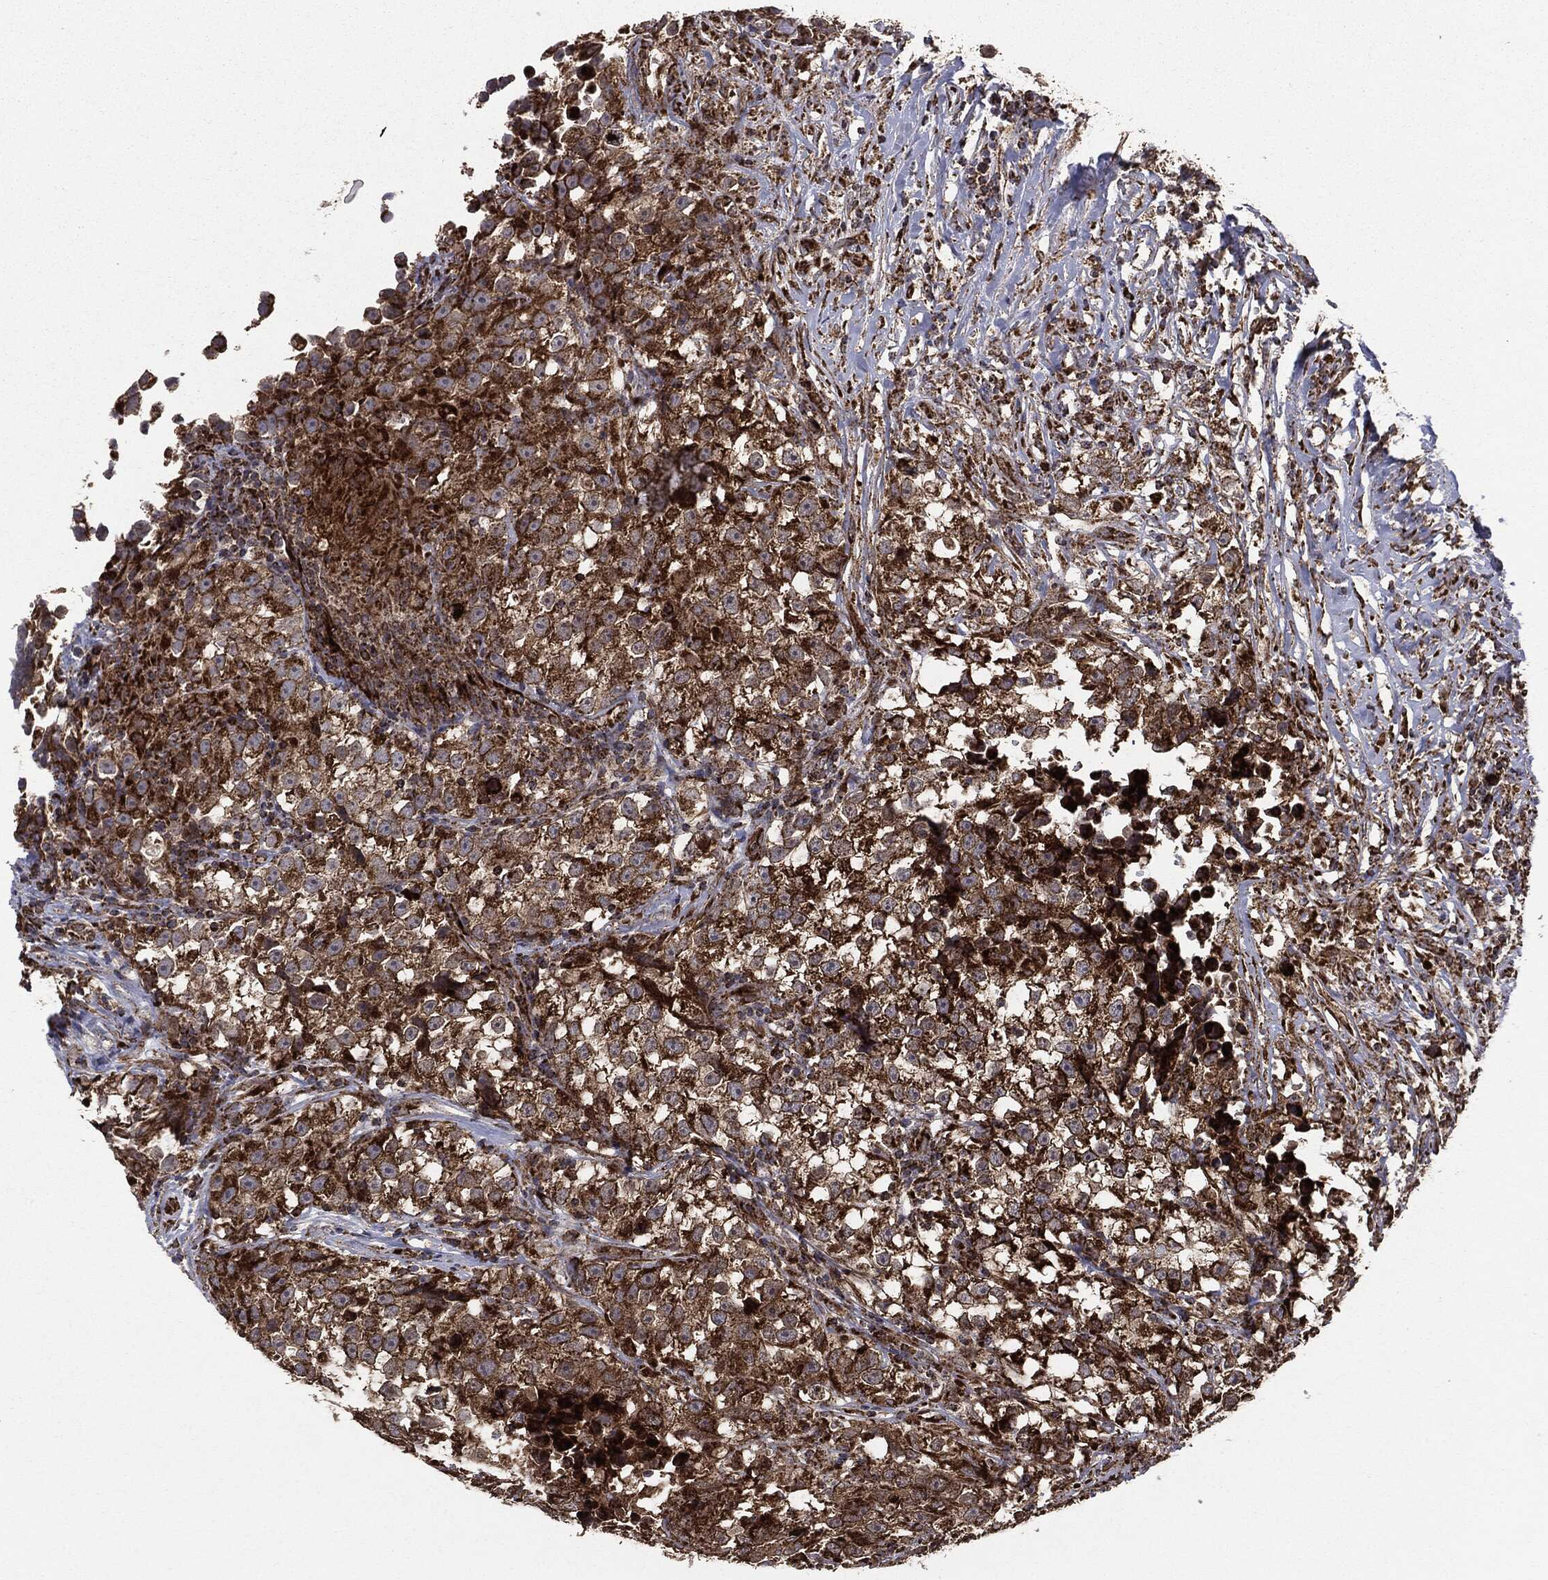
{"staining": {"intensity": "strong", "quantity": ">75%", "location": "cytoplasmic/membranous"}, "tissue": "testis cancer", "cell_type": "Tumor cells", "image_type": "cancer", "snomed": [{"axis": "morphology", "description": "Seminoma, NOS"}, {"axis": "topography", "description": "Testis"}], "caption": "The photomicrograph reveals staining of testis cancer (seminoma), revealing strong cytoplasmic/membranous protein staining (brown color) within tumor cells. The protein is shown in brown color, while the nuclei are stained blue.", "gene": "MAP2K1", "patient": {"sex": "male", "age": 46}}